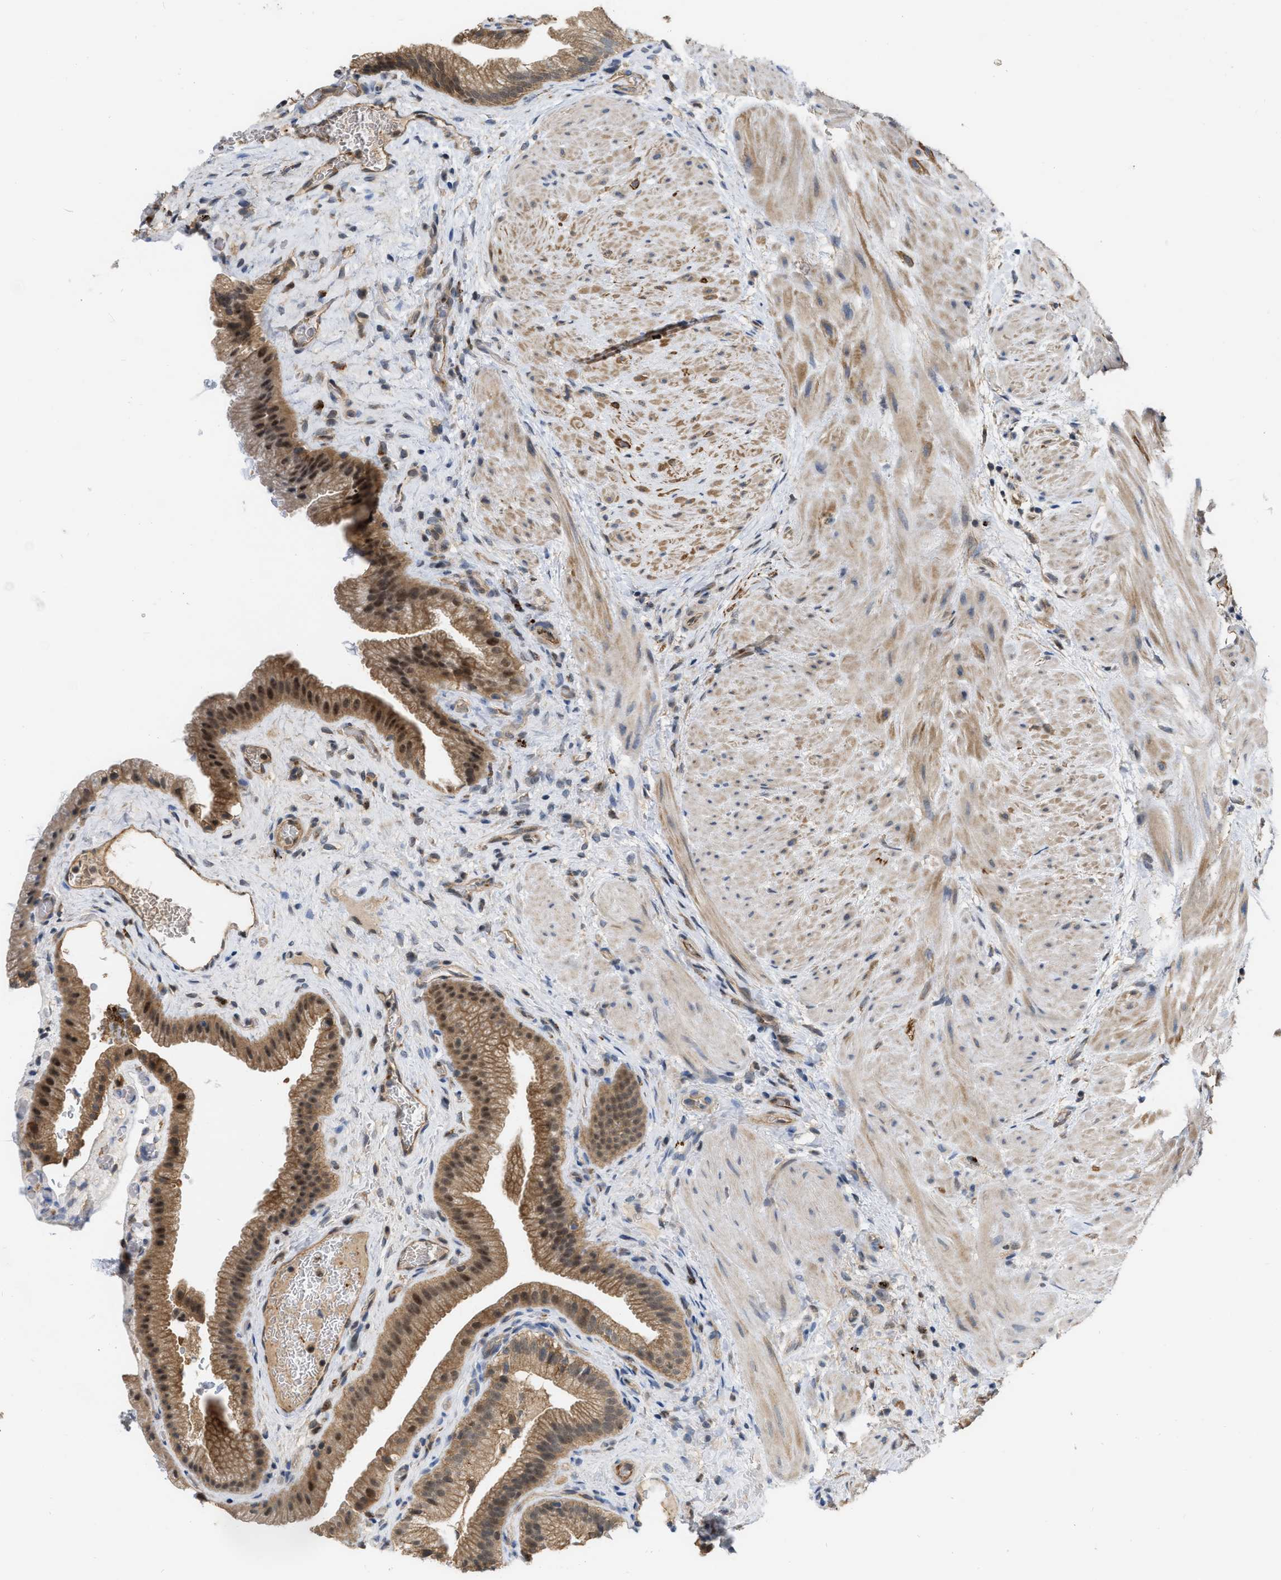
{"staining": {"intensity": "moderate", "quantity": ">75%", "location": "cytoplasmic/membranous,nuclear"}, "tissue": "gallbladder", "cell_type": "Glandular cells", "image_type": "normal", "snomed": [{"axis": "morphology", "description": "Normal tissue, NOS"}, {"axis": "topography", "description": "Gallbladder"}], "caption": "This photomicrograph exhibits IHC staining of unremarkable gallbladder, with medium moderate cytoplasmic/membranous,nuclear expression in about >75% of glandular cells.", "gene": "NAPEPLD", "patient": {"sex": "male", "age": 49}}